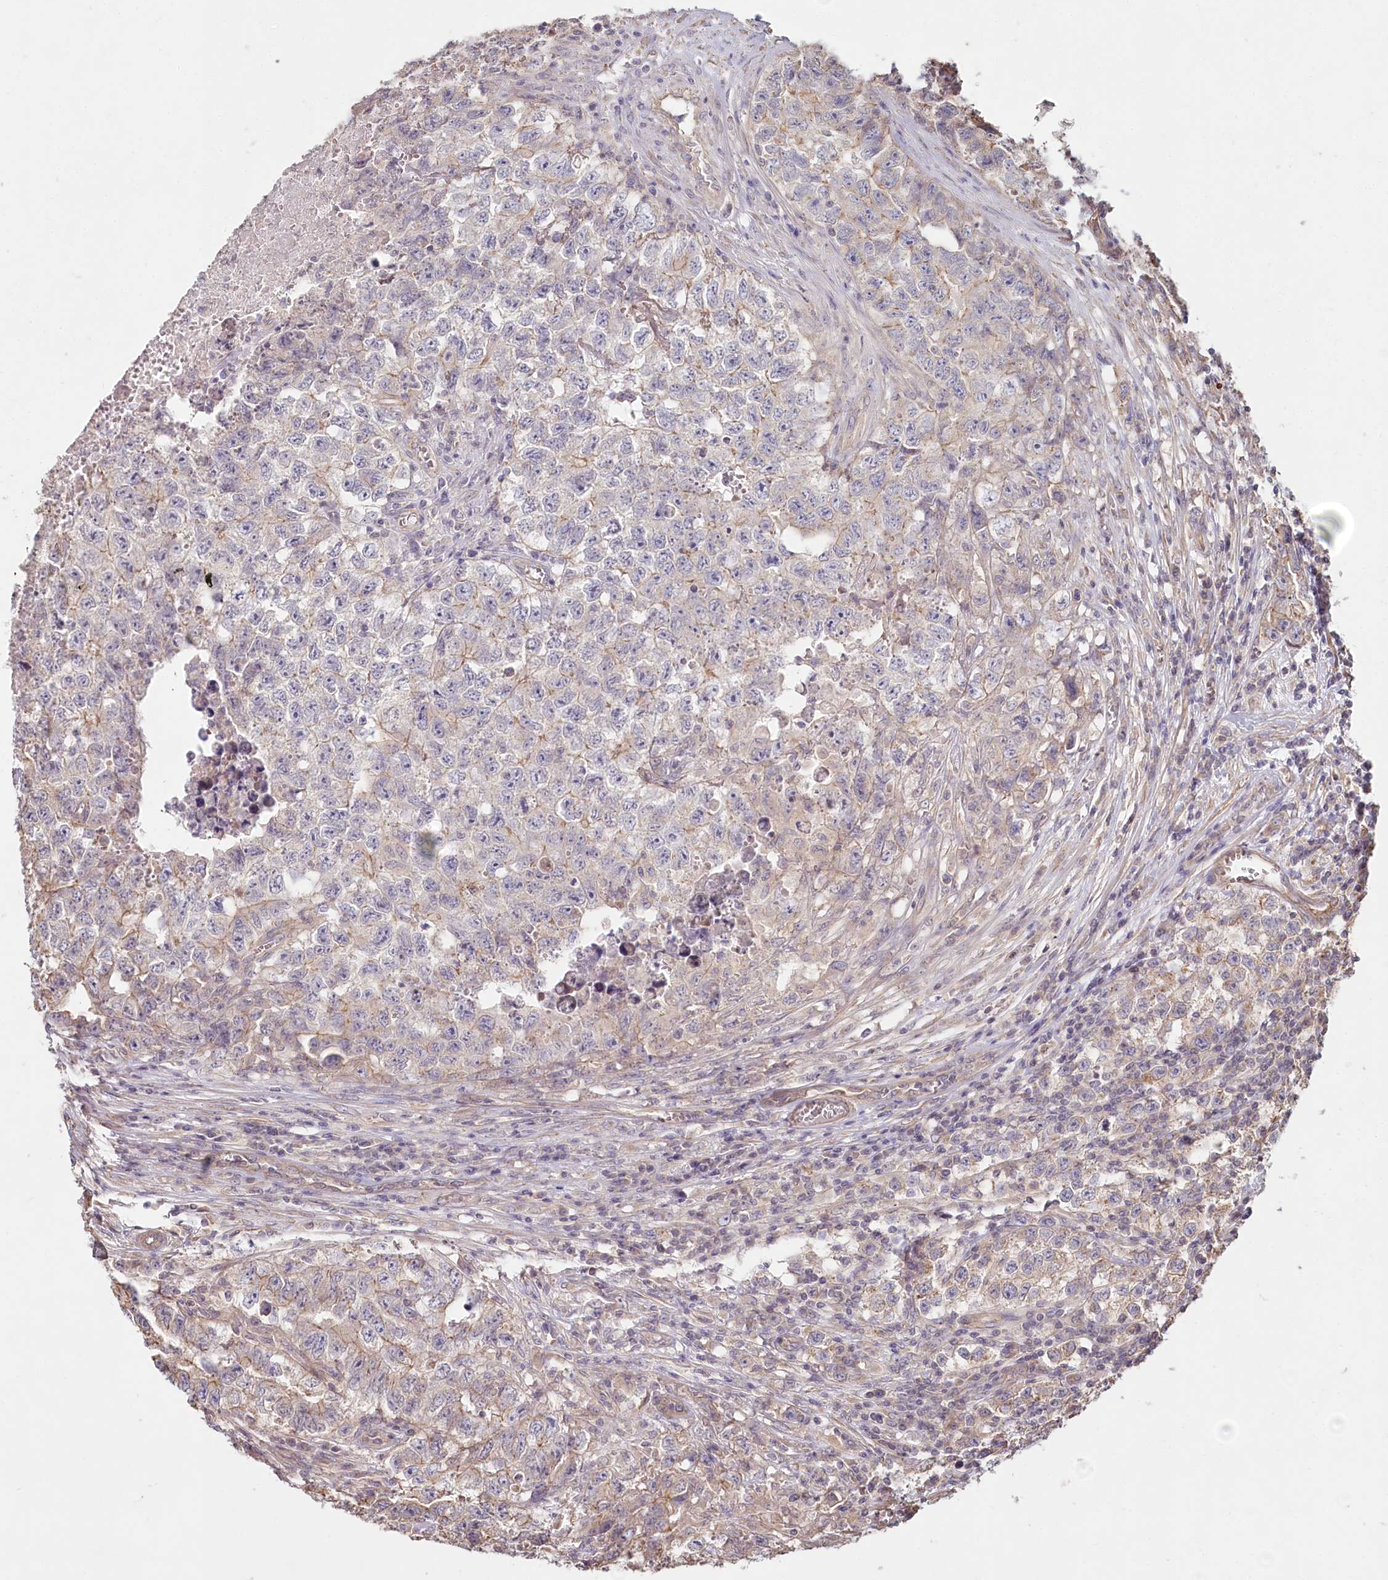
{"staining": {"intensity": "weak", "quantity": "<25%", "location": "cytoplasmic/membranous"}, "tissue": "testis cancer", "cell_type": "Tumor cells", "image_type": "cancer", "snomed": [{"axis": "morphology", "description": "Seminoma, NOS"}, {"axis": "morphology", "description": "Carcinoma, Embryonal, NOS"}, {"axis": "topography", "description": "Testis"}], "caption": "The immunohistochemistry (IHC) photomicrograph has no significant staining in tumor cells of seminoma (testis) tissue. (DAB IHC with hematoxylin counter stain).", "gene": "TCHP", "patient": {"sex": "male", "age": 43}}